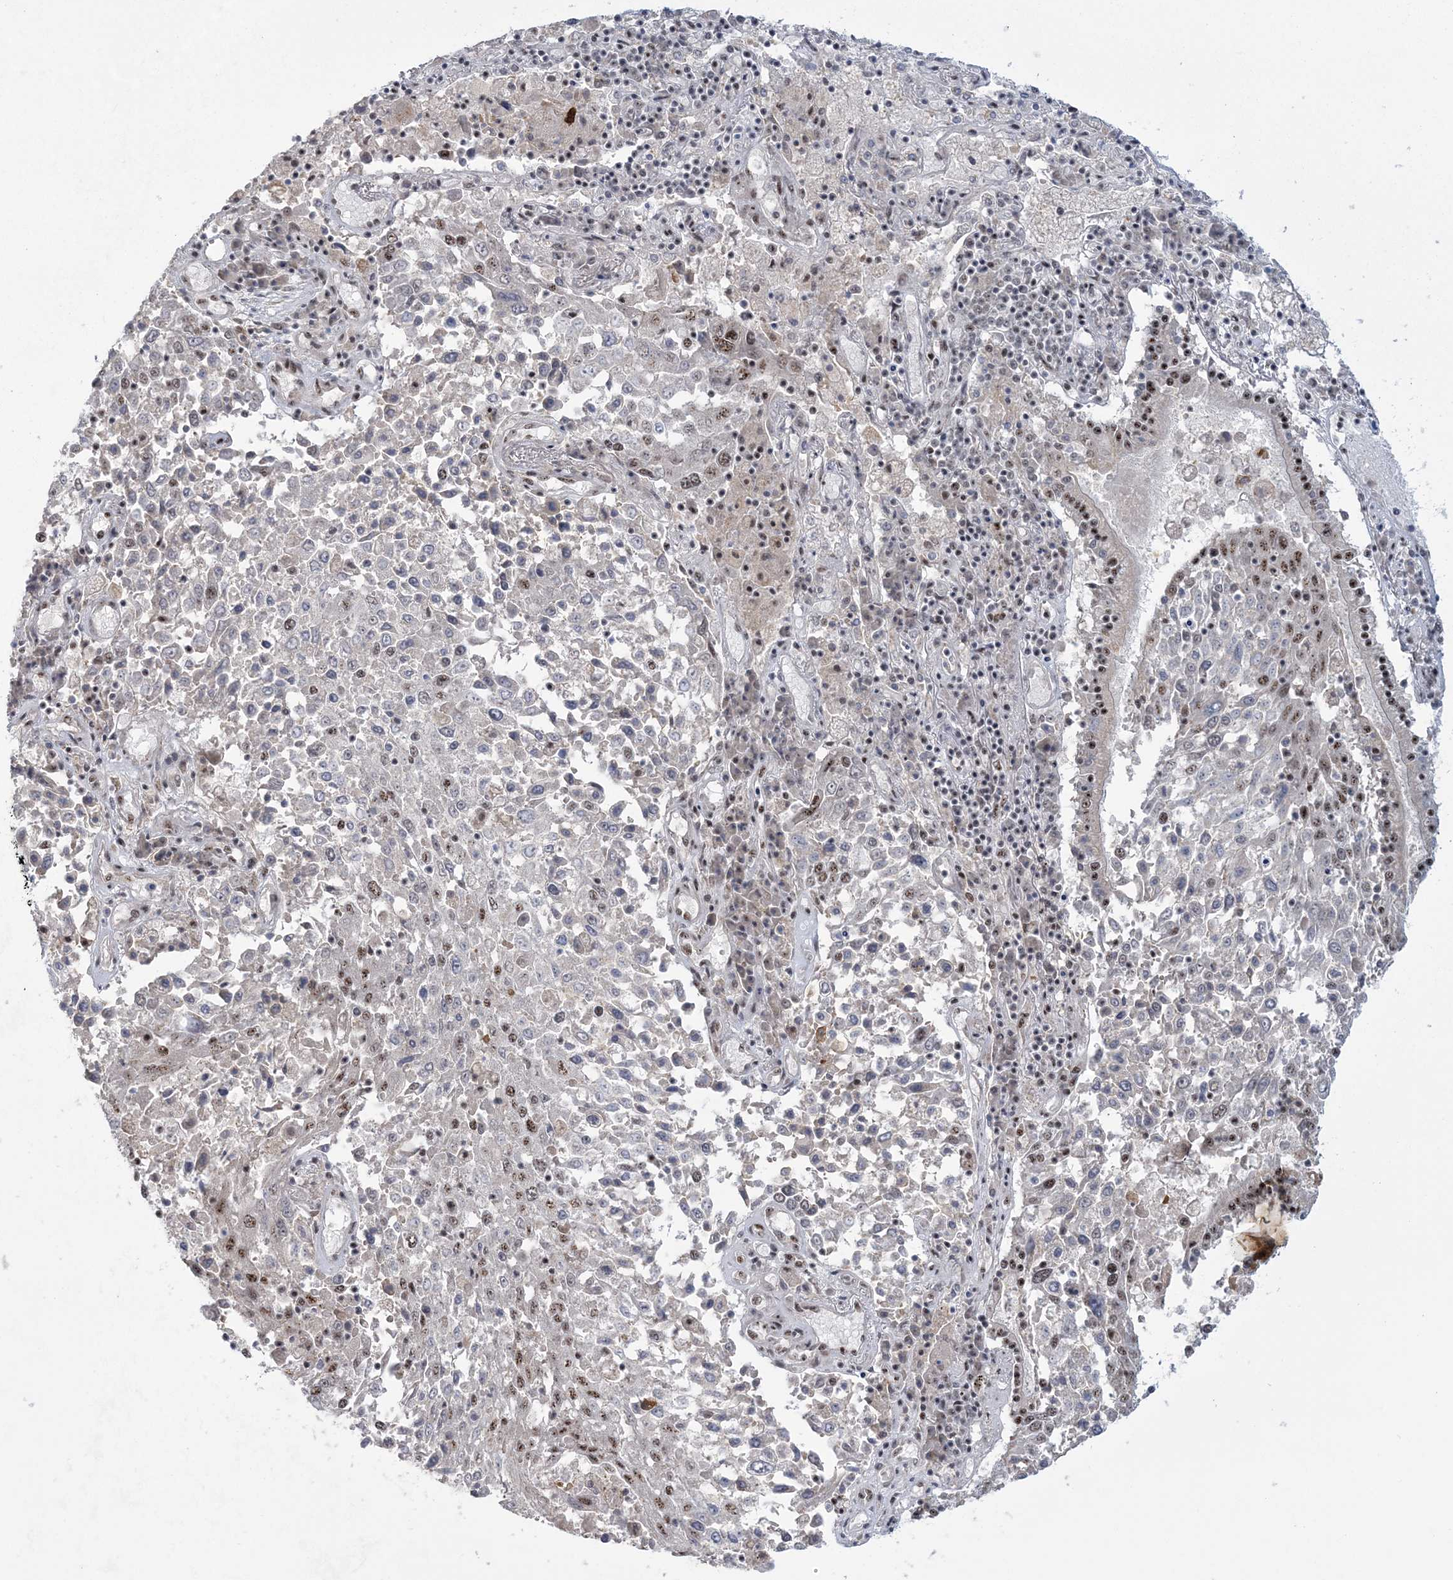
{"staining": {"intensity": "moderate", "quantity": "<25%", "location": "nuclear"}, "tissue": "lung cancer", "cell_type": "Tumor cells", "image_type": "cancer", "snomed": [{"axis": "morphology", "description": "Squamous cell carcinoma, NOS"}, {"axis": "topography", "description": "Lung"}], "caption": "A low amount of moderate nuclear staining is seen in approximately <25% of tumor cells in lung squamous cell carcinoma tissue.", "gene": "KDM6B", "patient": {"sex": "male", "age": 65}}